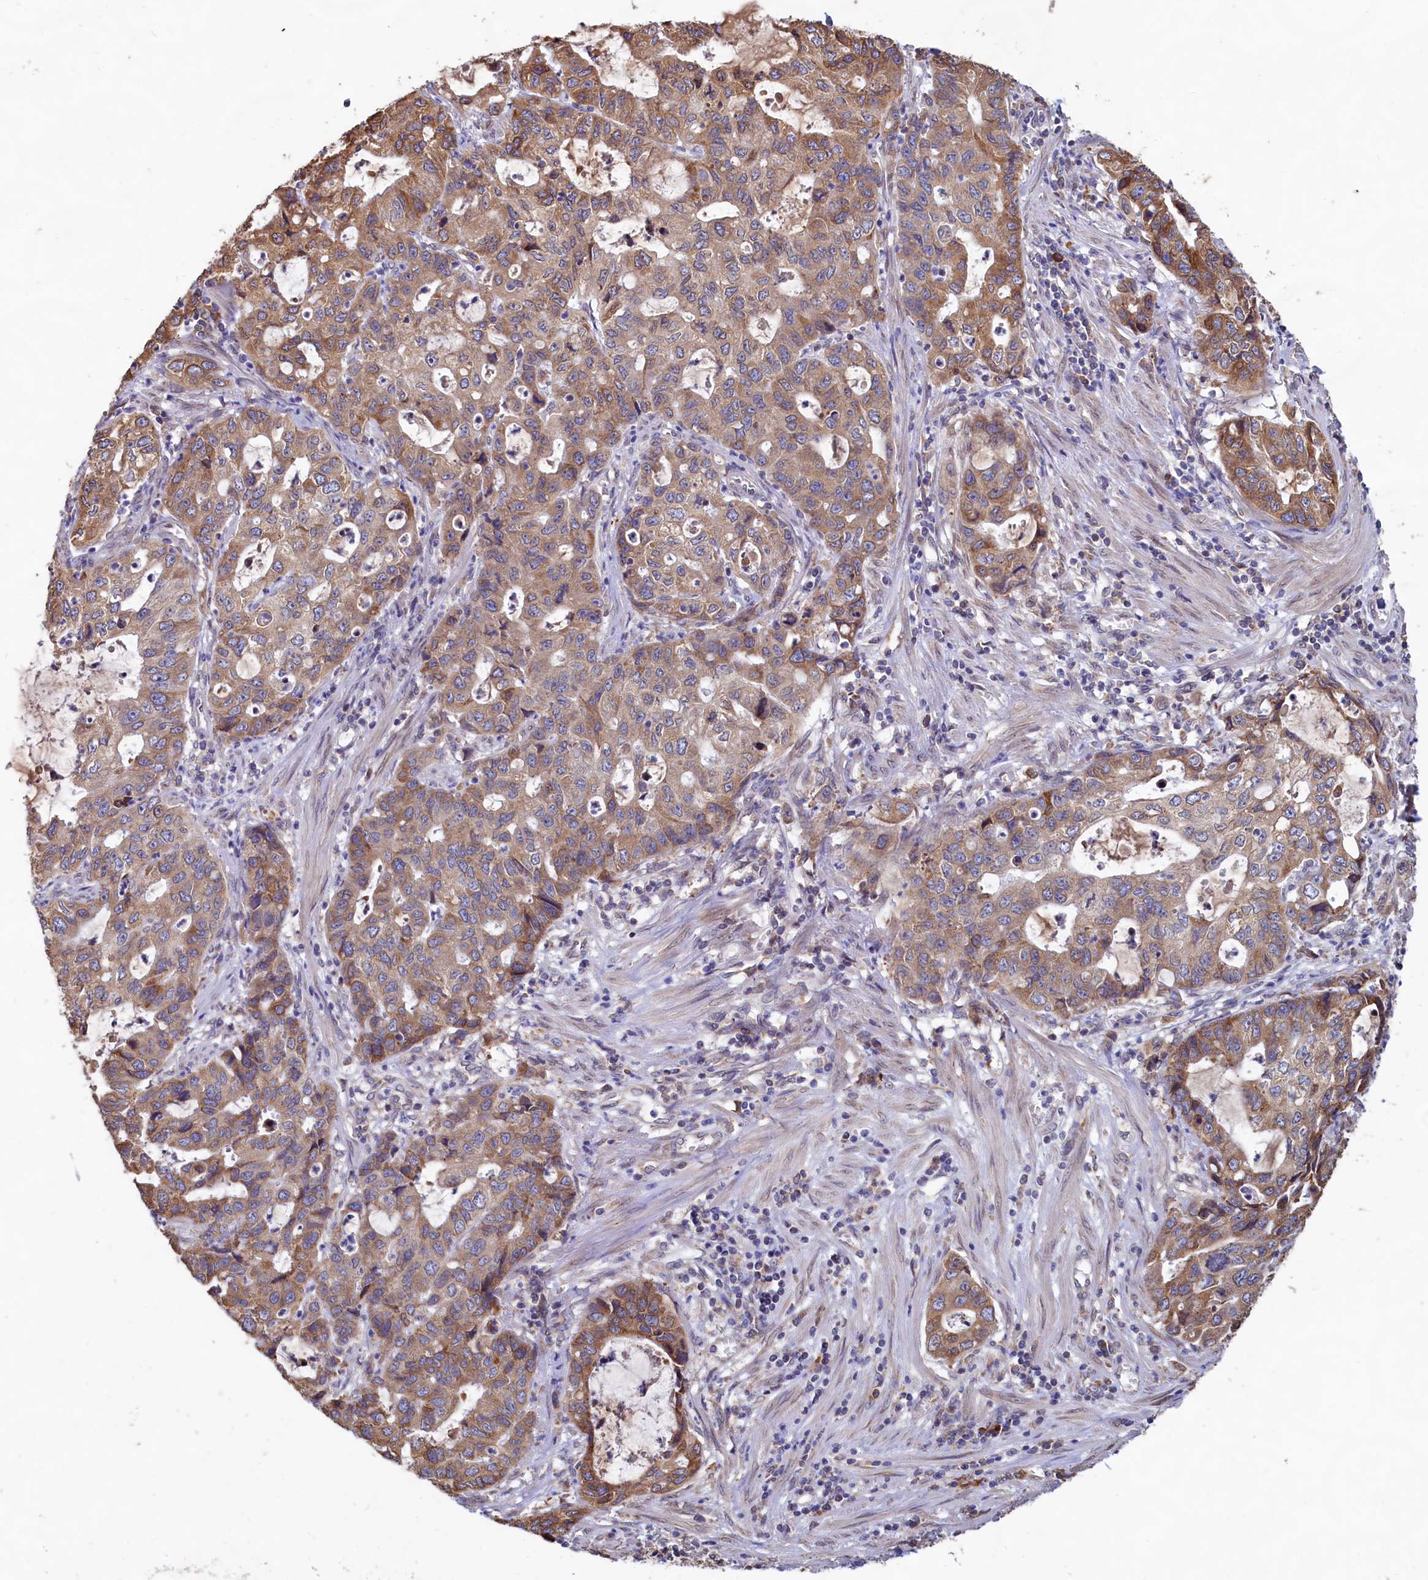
{"staining": {"intensity": "moderate", "quantity": ">75%", "location": "cytoplasmic/membranous"}, "tissue": "stomach cancer", "cell_type": "Tumor cells", "image_type": "cancer", "snomed": [{"axis": "morphology", "description": "Adenocarcinoma, NOS"}, {"axis": "topography", "description": "Stomach, upper"}], "caption": "Brown immunohistochemical staining in human stomach adenocarcinoma exhibits moderate cytoplasmic/membranous positivity in about >75% of tumor cells. (DAB IHC with brightfield microscopy, high magnification).", "gene": "TBC1D19", "patient": {"sex": "female", "age": 52}}